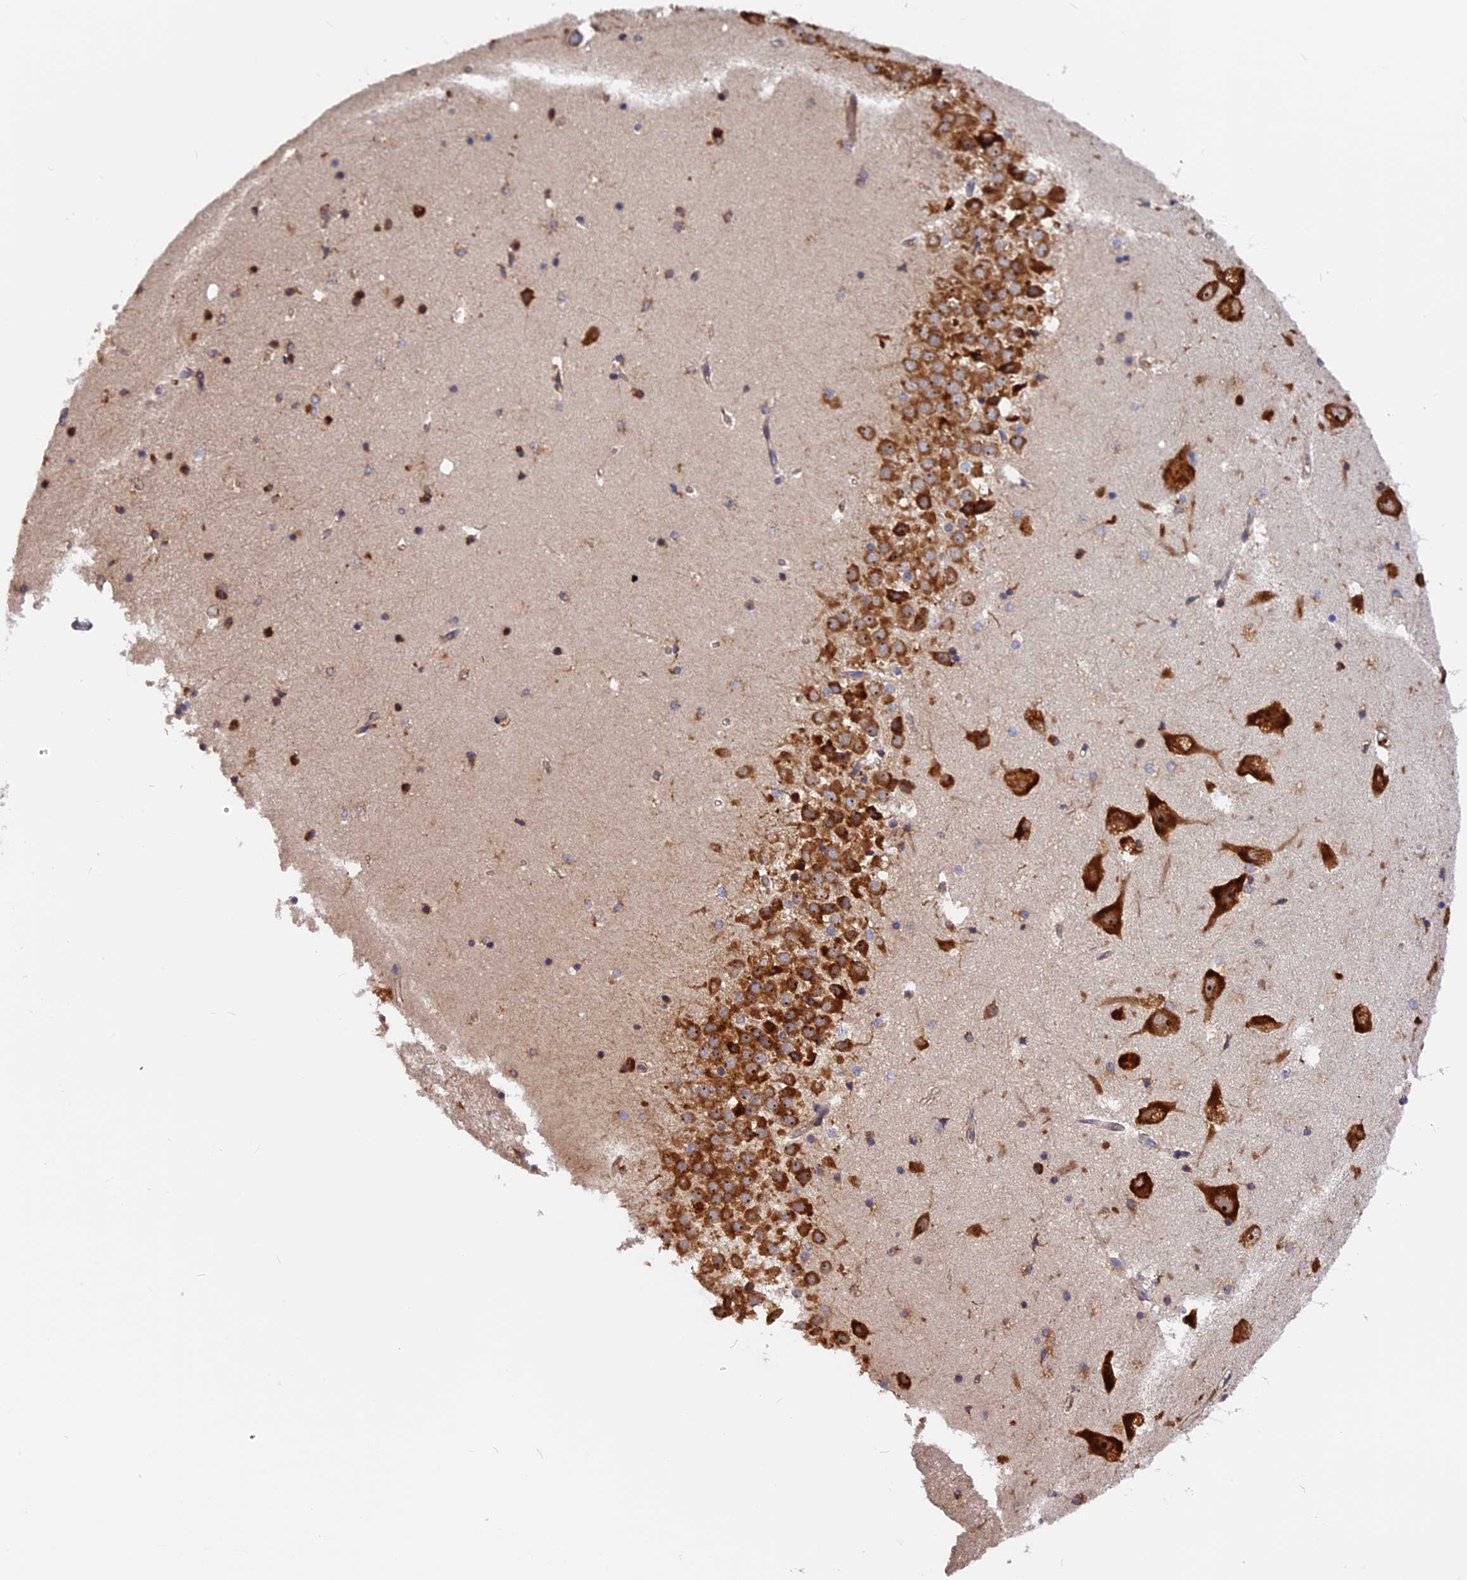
{"staining": {"intensity": "weak", "quantity": "<25%", "location": "cytoplasmic/membranous"}, "tissue": "hippocampus", "cell_type": "Glial cells", "image_type": "normal", "snomed": [{"axis": "morphology", "description": "Normal tissue, NOS"}, {"axis": "topography", "description": "Hippocampus"}], "caption": "Immunohistochemical staining of normal hippocampus demonstrates no significant expression in glial cells.", "gene": "GNPTAB", "patient": {"sex": "female", "age": 52}}